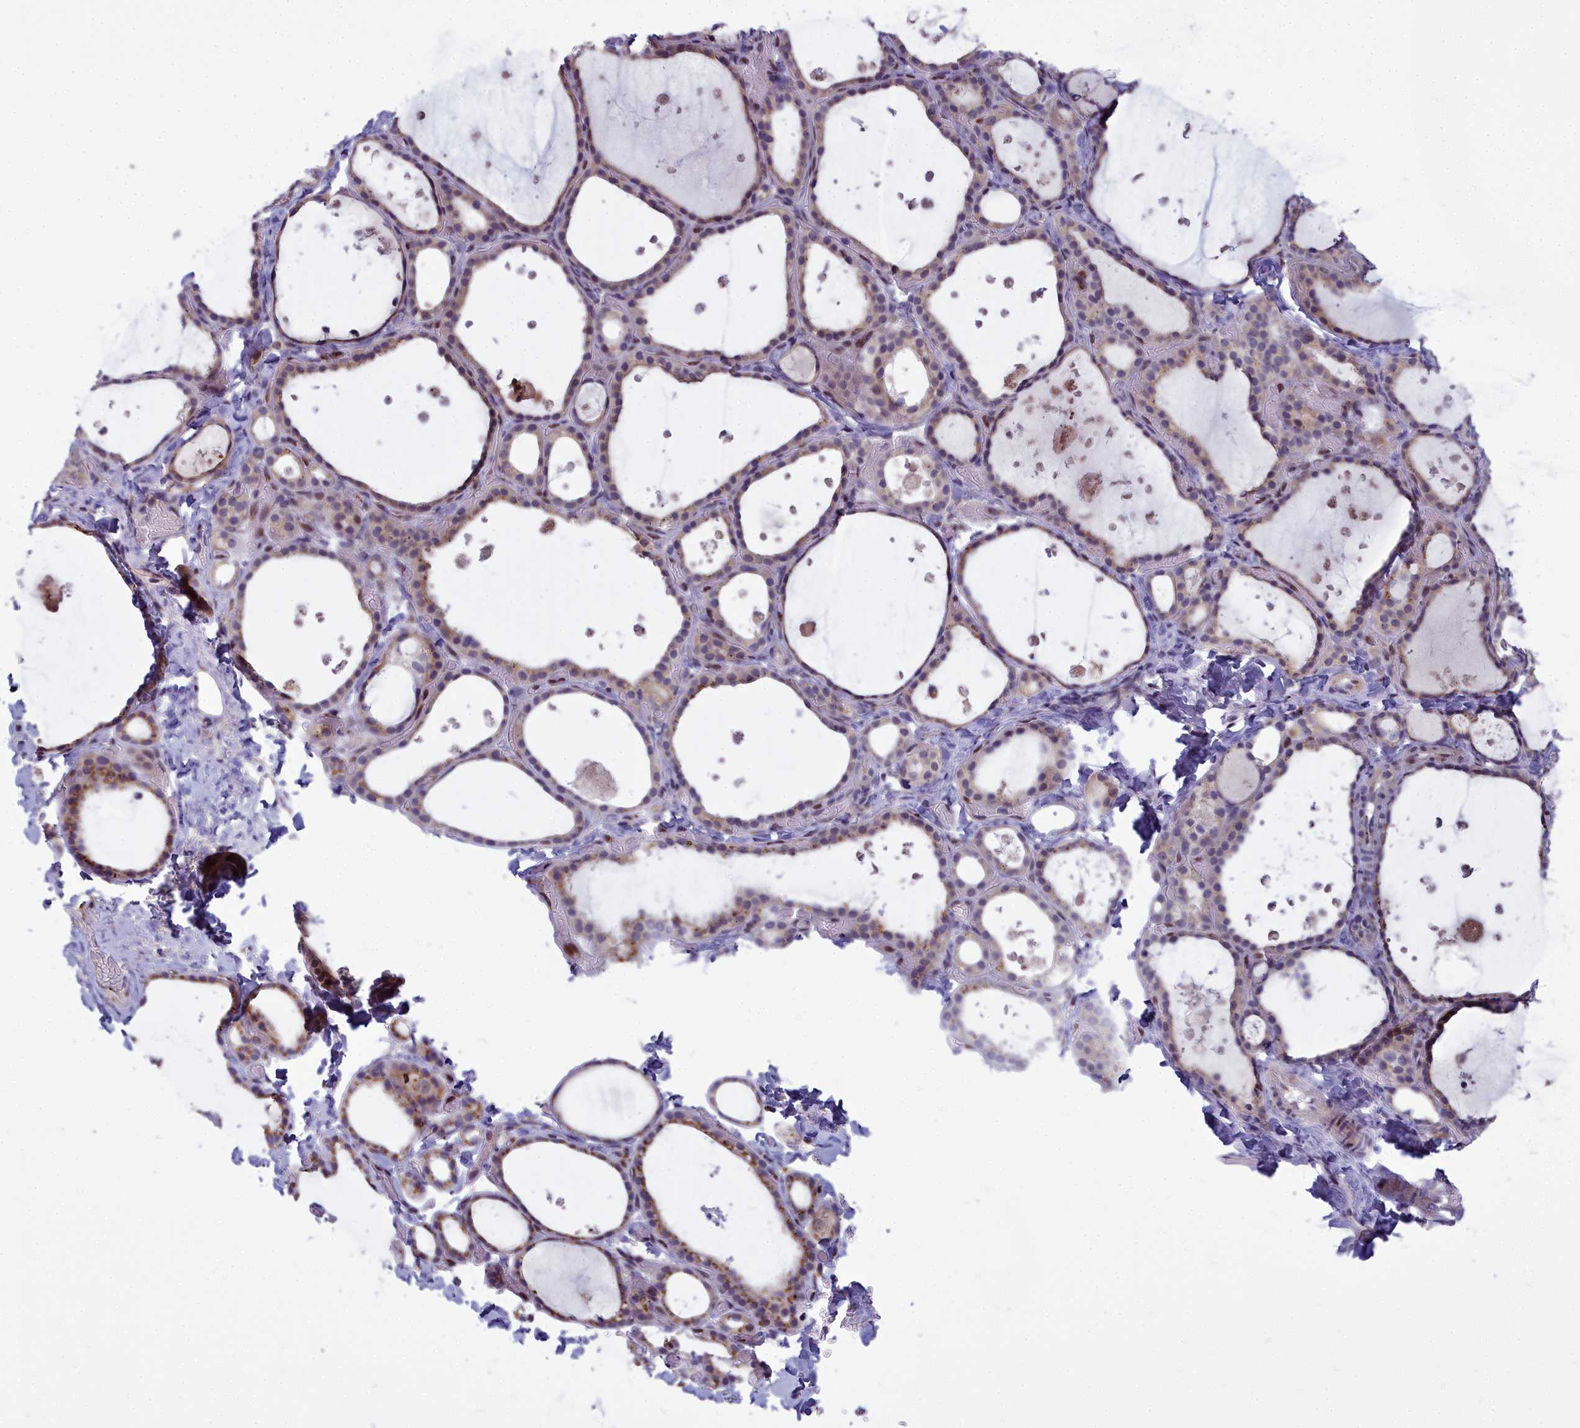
{"staining": {"intensity": "weak", "quantity": "25%-75%", "location": "cytoplasmic/membranous"}, "tissue": "thyroid gland", "cell_type": "Glandular cells", "image_type": "normal", "snomed": [{"axis": "morphology", "description": "Normal tissue, NOS"}, {"axis": "topography", "description": "Thyroid gland"}], "caption": "Benign thyroid gland exhibits weak cytoplasmic/membranous positivity in about 25%-75% of glandular cells, visualized by immunohistochemistry.", "gene": "WDPCP", "patient": {"sex": "female", "age": 44}}